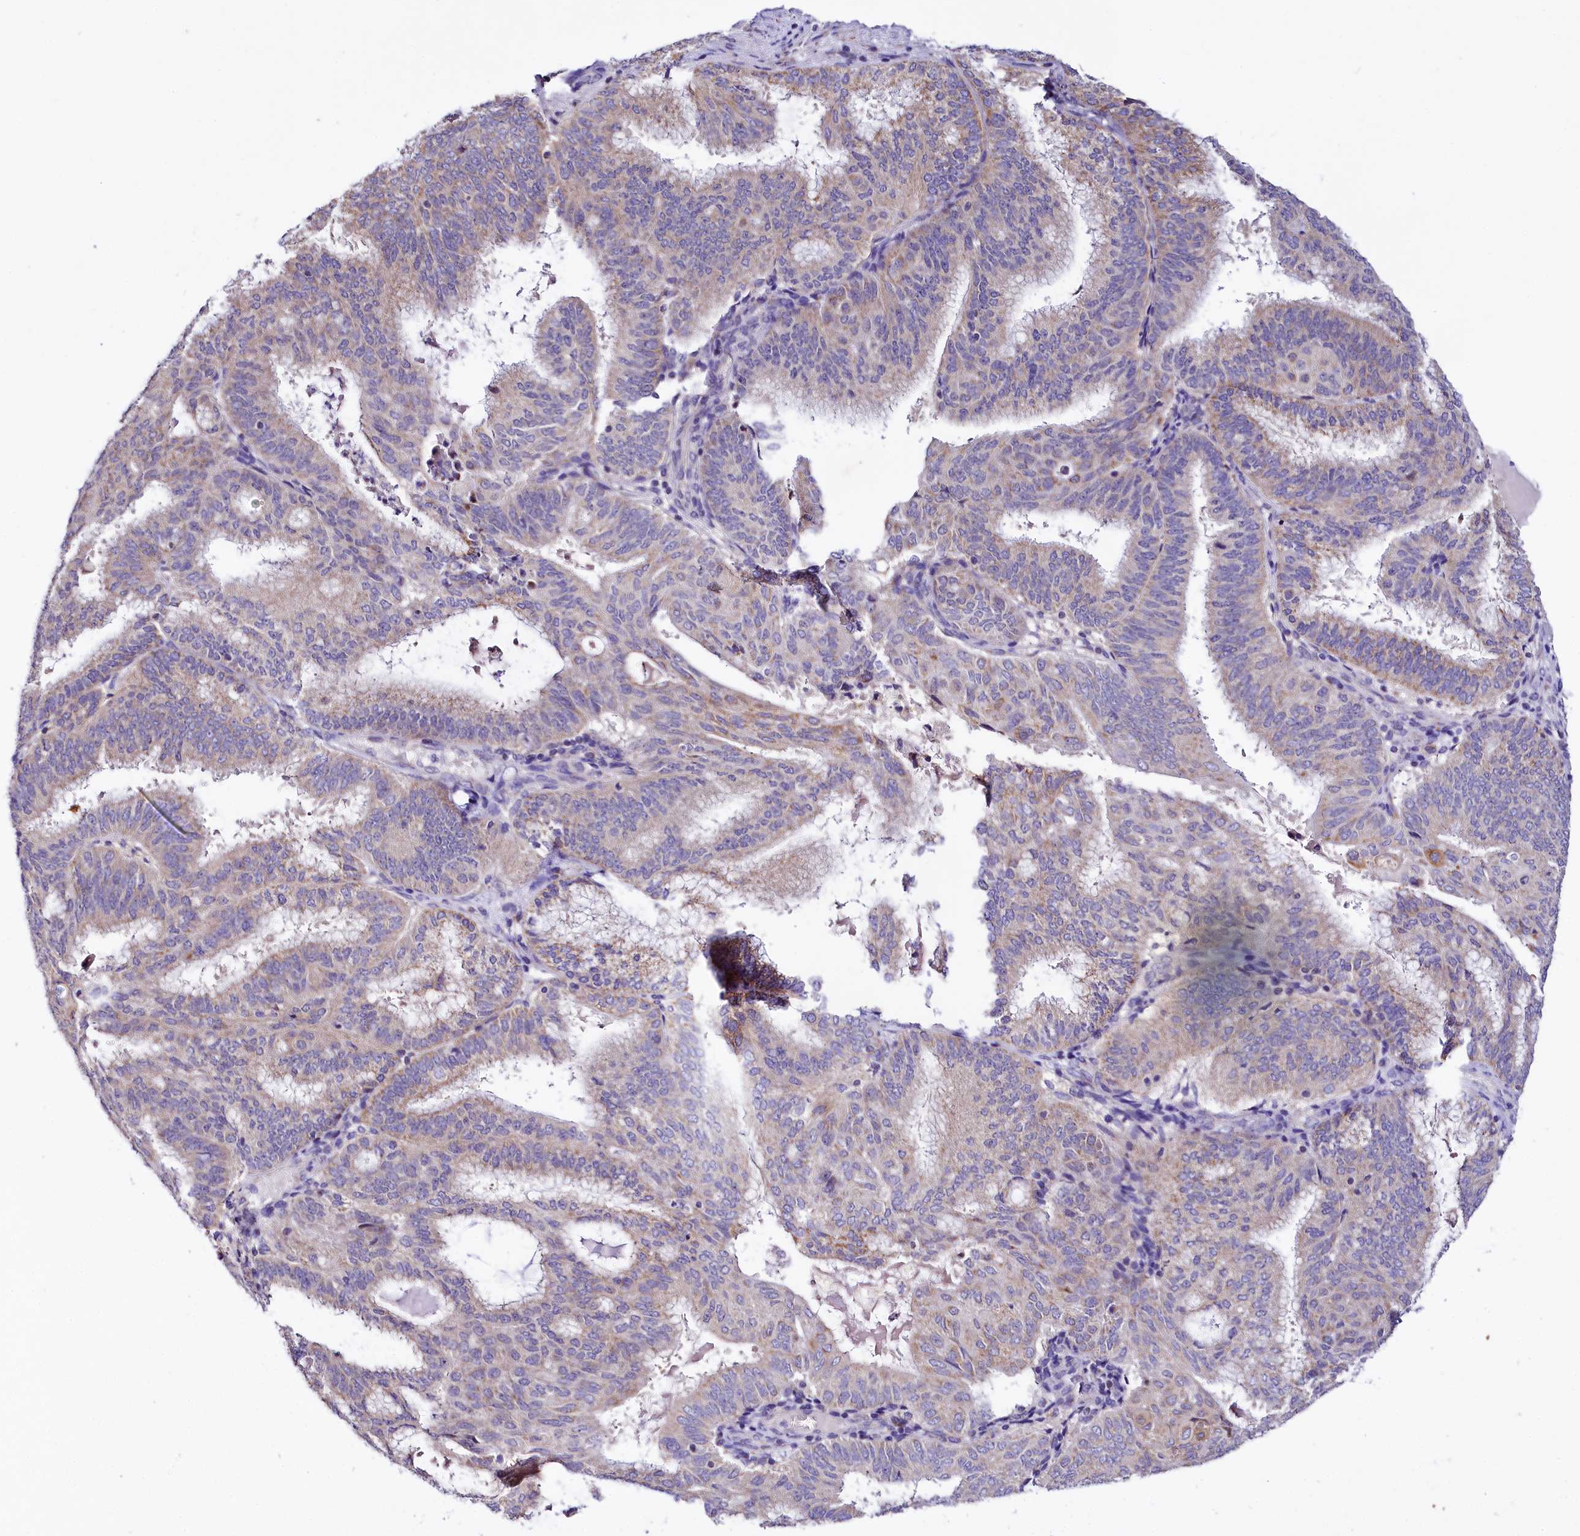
{"staining": {"intensity": "moderate", "quantity": ">75%", "location": "cytoplasmic/membranous"}, "tissue": "endometrial cancer", "cell_type": "Tumor cells", "image_type": "cancer", "snomed": [{"axis": "morphology", "description": "Adenocarcinoma, NOS"}, {"axis": "topography", "description": "Endometrium"}], "caption": "The image shows immunohistochemical staining of endometrial cancer (adenocarcinoma). There is moderate cytoplasmic/membranous staining is seen in about >75% of tumor cells.", "gene": "CEP295", "patient": {"sex": "female", "age": 49}}